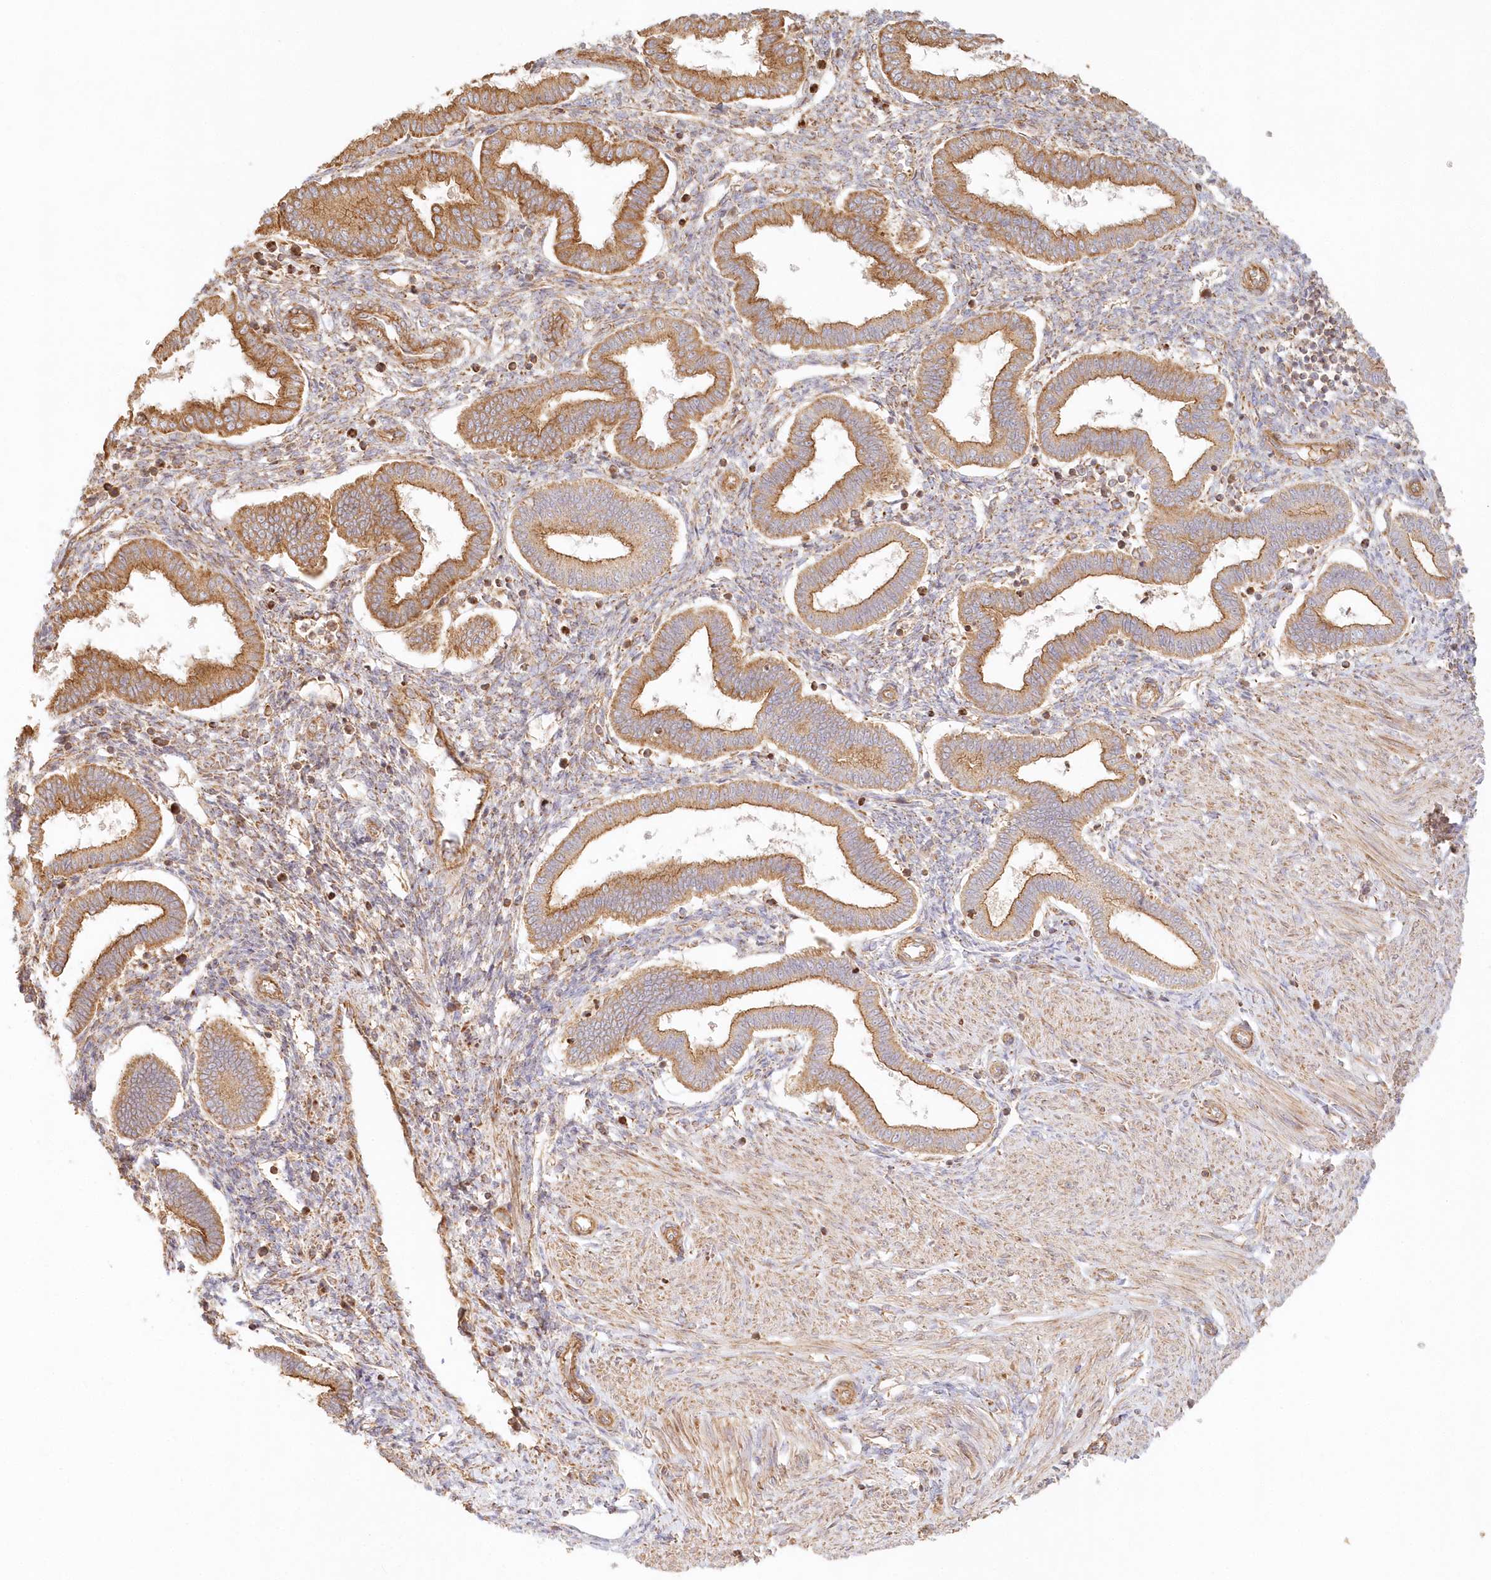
{"staining": {"intensity": "moderate", "quantity": ">75%", "location": "cytoplasmic/membranous"}, "tissue": "endometrium", "cell_type": "Cells in endometrial stroma", "image_type": "normal", "snomed": [{"axis": "morphology", "description": "Normal tissue, NOS"}, {"axis": "topography", "description": "Endometrium"}], "caption": "Protein analysis of normal endometrium shows moderate cytoplasmic/membranous positivity in about >75% of cells in endometrial stroma.", "gene": "KIAA0232", "patient": {"sex": "female", "age": 24}}